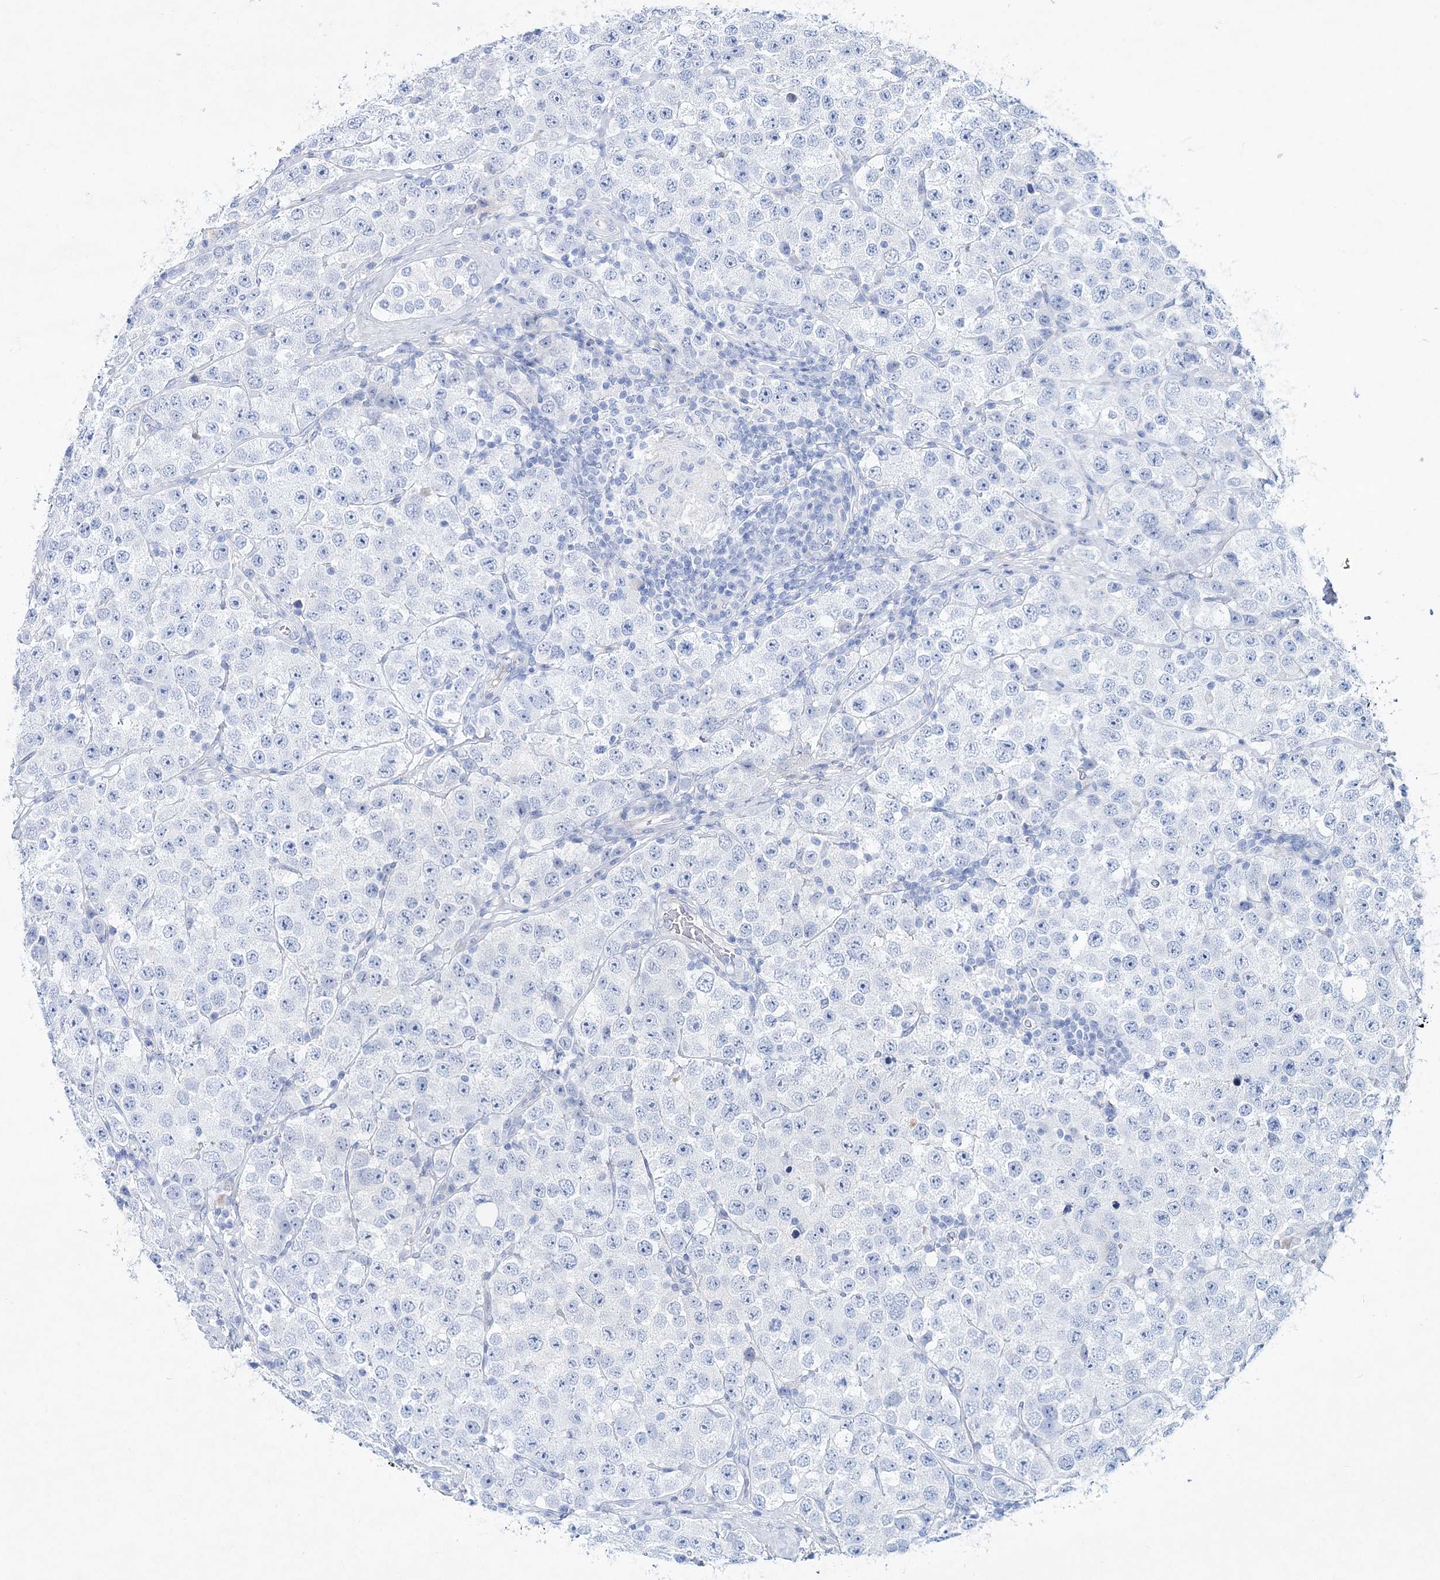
{"staining": {"intensity": "negative", "quantity": "none", "location": "none"}, "tissue": "testis cancer", "cell_type": "Tumor cells", "image_type": "cancer", "snomed": [{"axis": "morphology", "description": "Seminoma, NOS"}, {"axis": "topography", "description": "Testis"}], "caption": "Tumor cells show no significant expression in testis cancer.", "gene": "SPINK7", "patient": {"sex": "male", "age": 28}}